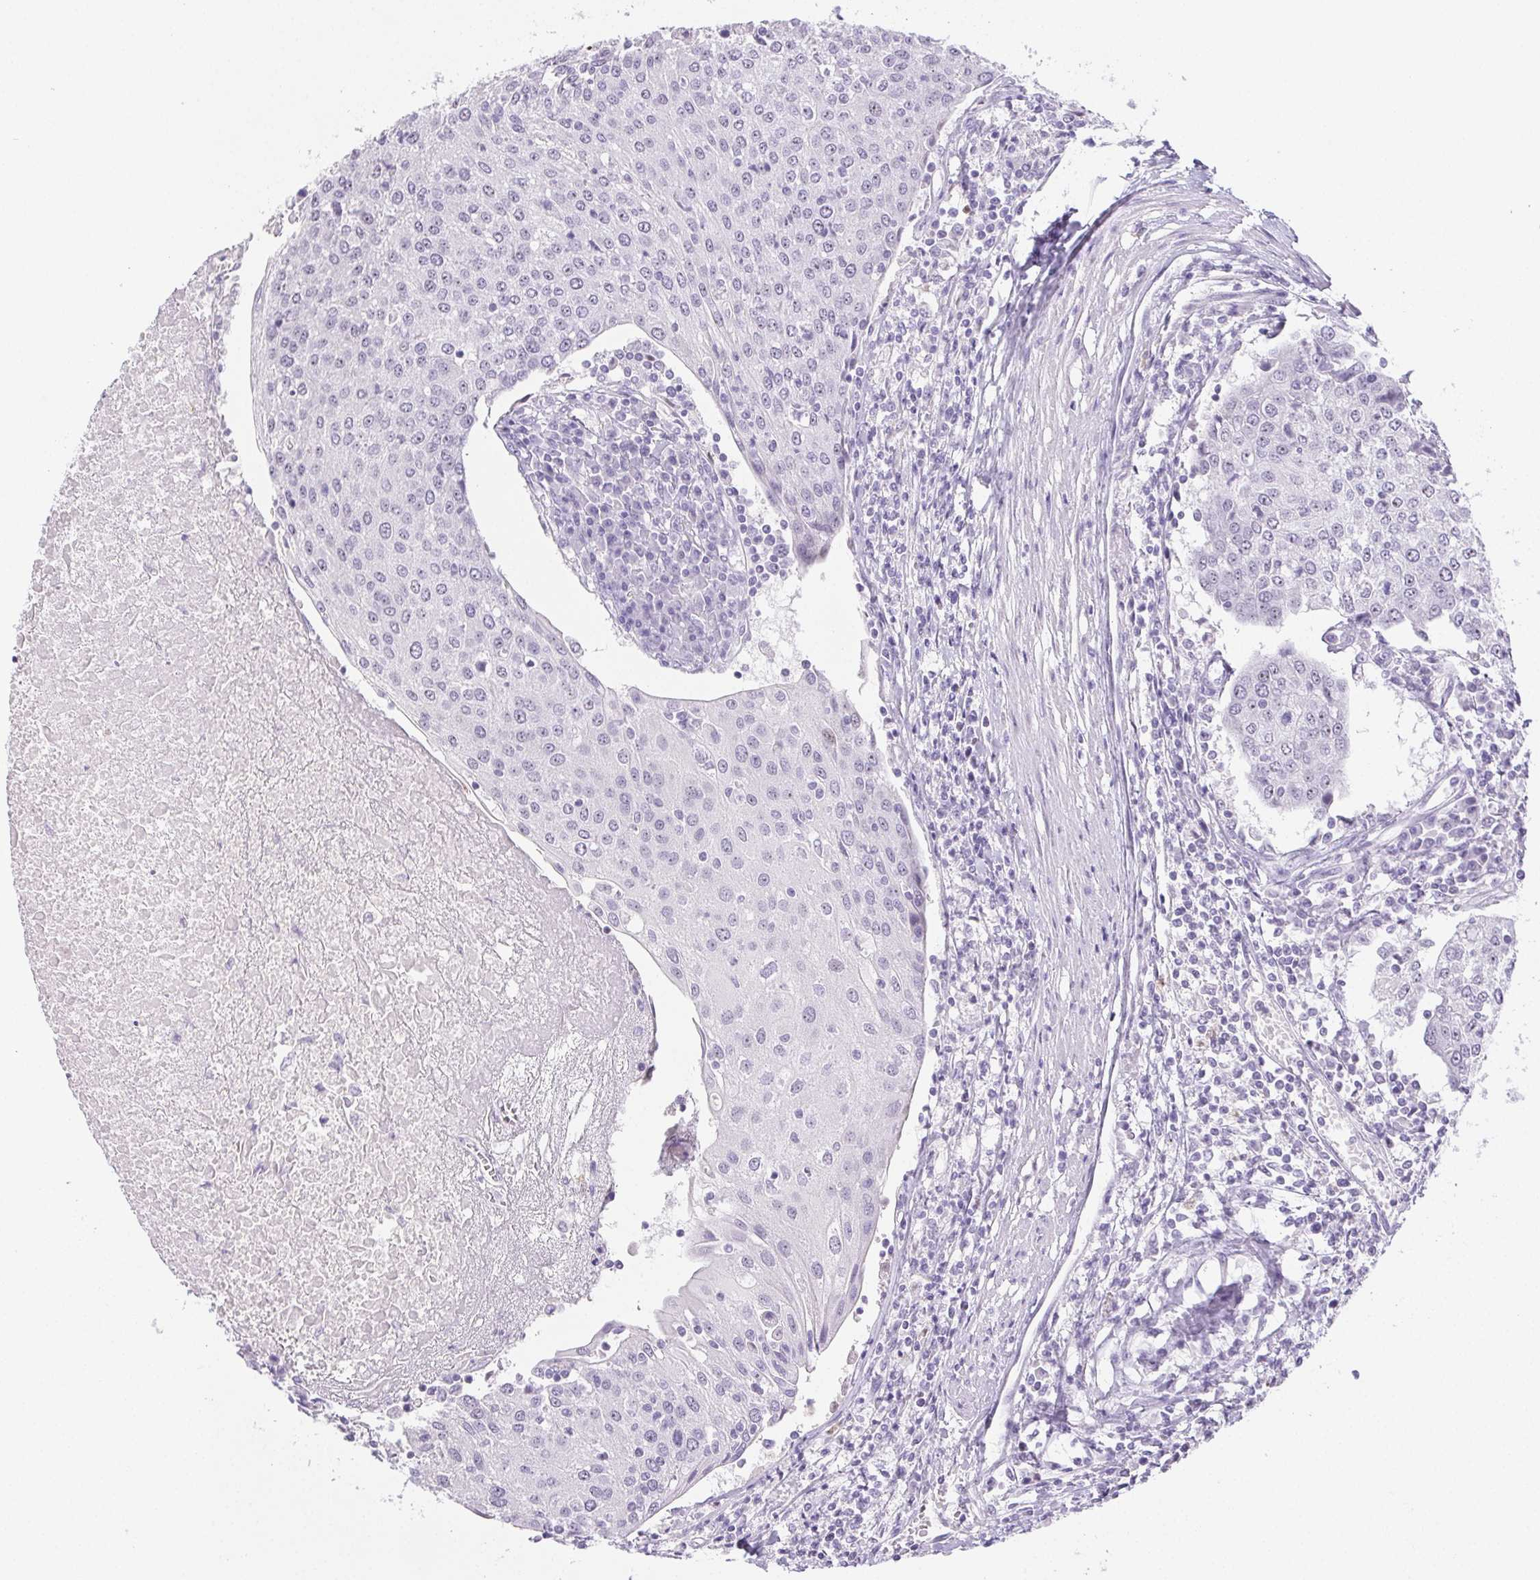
{"staining": {"intensity": "negative", "quantity": "none", "location": "none"}, "tissue": "urothelial cancer", "cell_type": "Tumor cells", "image_type": "cancer", "snomed": [{"axis": "morphology", "description": "Urothelial carcinoma, High grade"}, {"axis": "topography", "description": "Urinary bladder"}], "caption": "Urothelial cancer stained for a protein using immunohistochemistry (IHC) exhibits no expression tumor cells.", "gene": "ST8SIA3", "patient": {"sex": "female", "age": 85}}